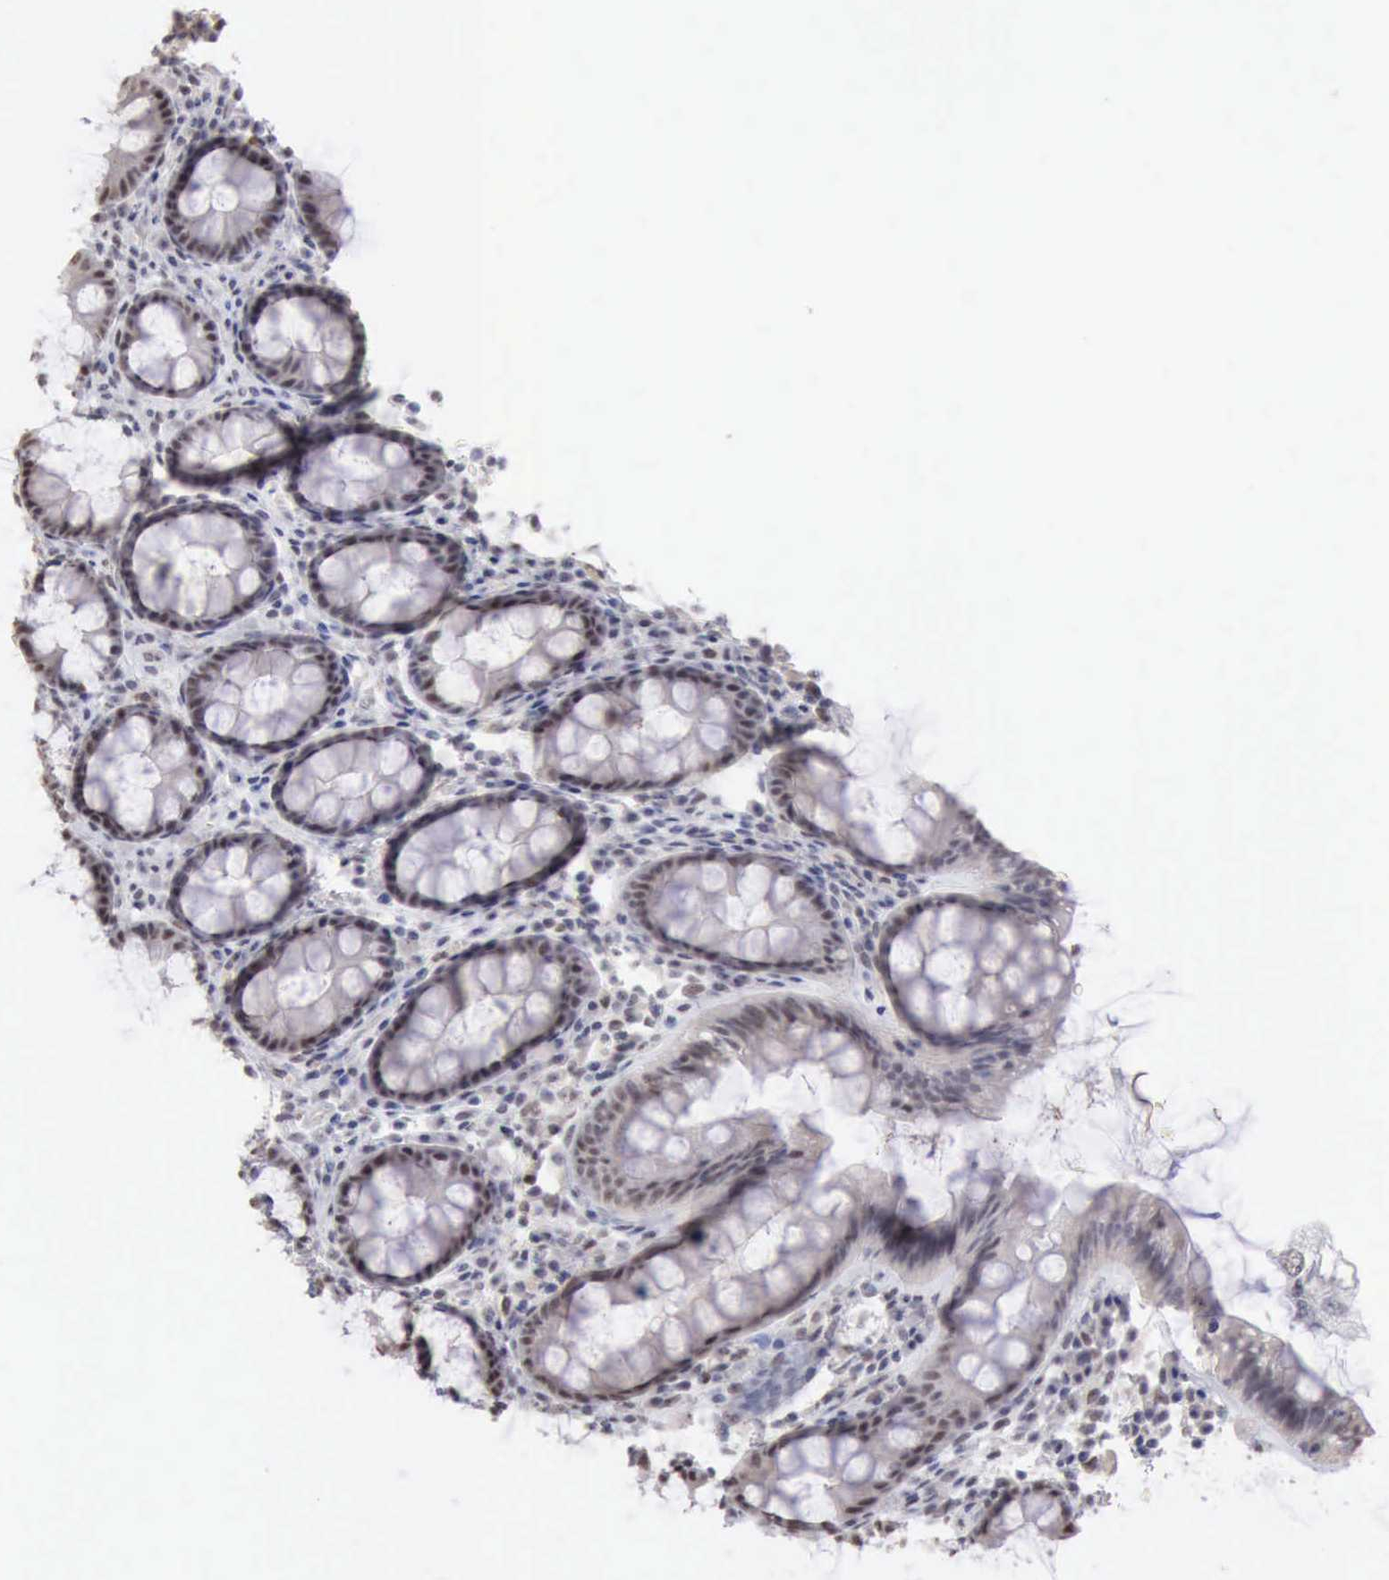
{"staining": {"intensity": "moderate", "quantity": ">75%", "location": "nuclear"}, "tissue": "rectum", "cell_type": "Glandular cells", "image_type": "normal", "snomed": [{"axis": "morphology", "description": "Normal tissue, NOS"}, {"axis": "topography", "description": "Rectum"}], "caption": "IHC image of unremarkable human rectum stained for a protein (brown), which displays medium levels of moderate nuclear staining in approximately >75% of glandular cells.", "gene": "TAF1", "patient": {"sex": "male", "age": 92}}